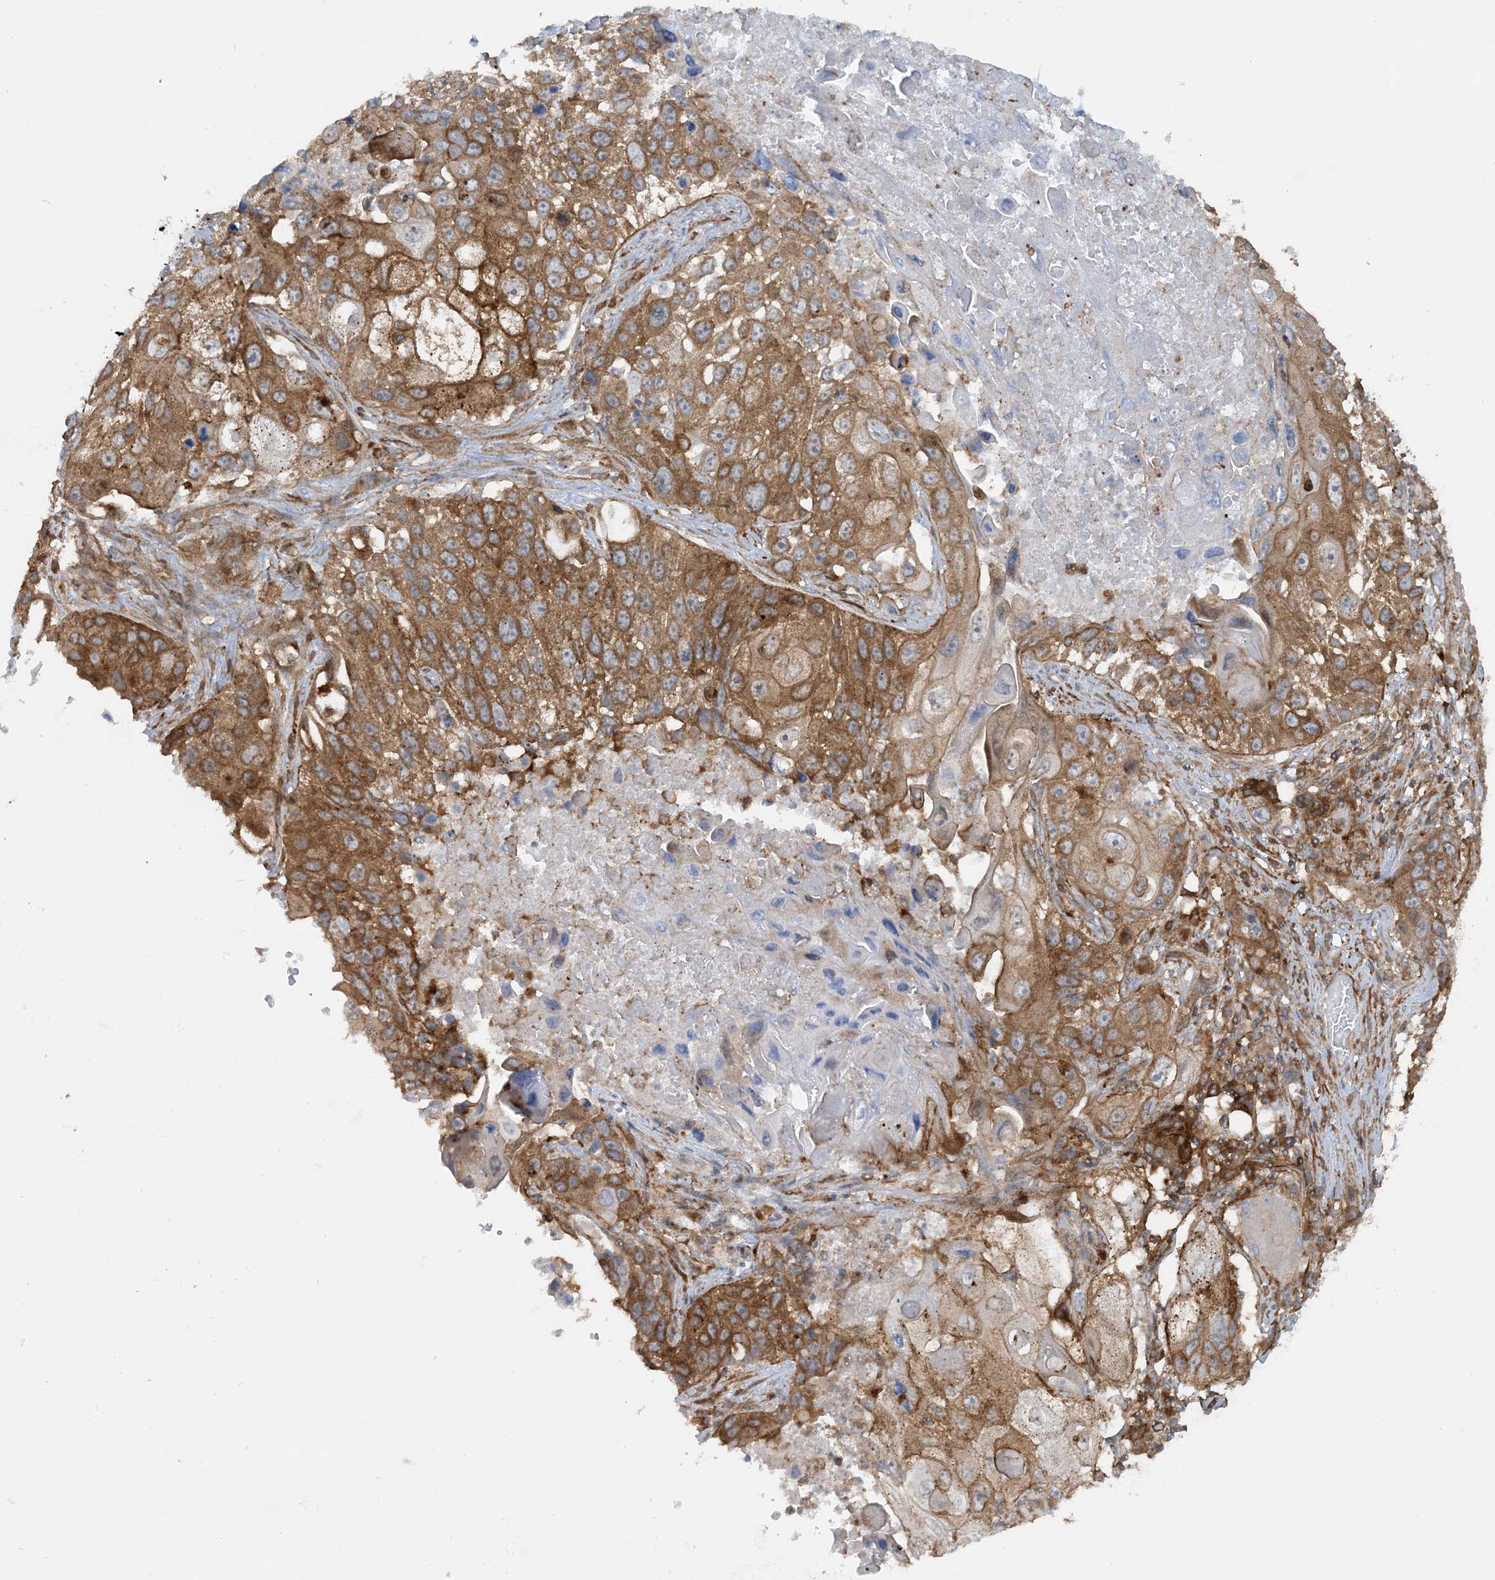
{"staining": {"intensity": "moderate", "quantity": ">75%", "location": "cytoplasmic/membranous"}, "tissue": "lung cancer", "cell_type": "Tumor cells", "image_type": "cancer", "snomed": [{"axis": "morphology", "description": "Squamous cell carcinoma, NOS"}, {"axis": "topography", "description": "Lung"}], "caption": "Squamous cell carcinoma (lung) stained with a brown dye displays moderate cytoplasmic/membranous positive positivity in approximately >75% of tumor cells.", "gene": "STAM2", "patient": {"sex": "male", "age": 61}}